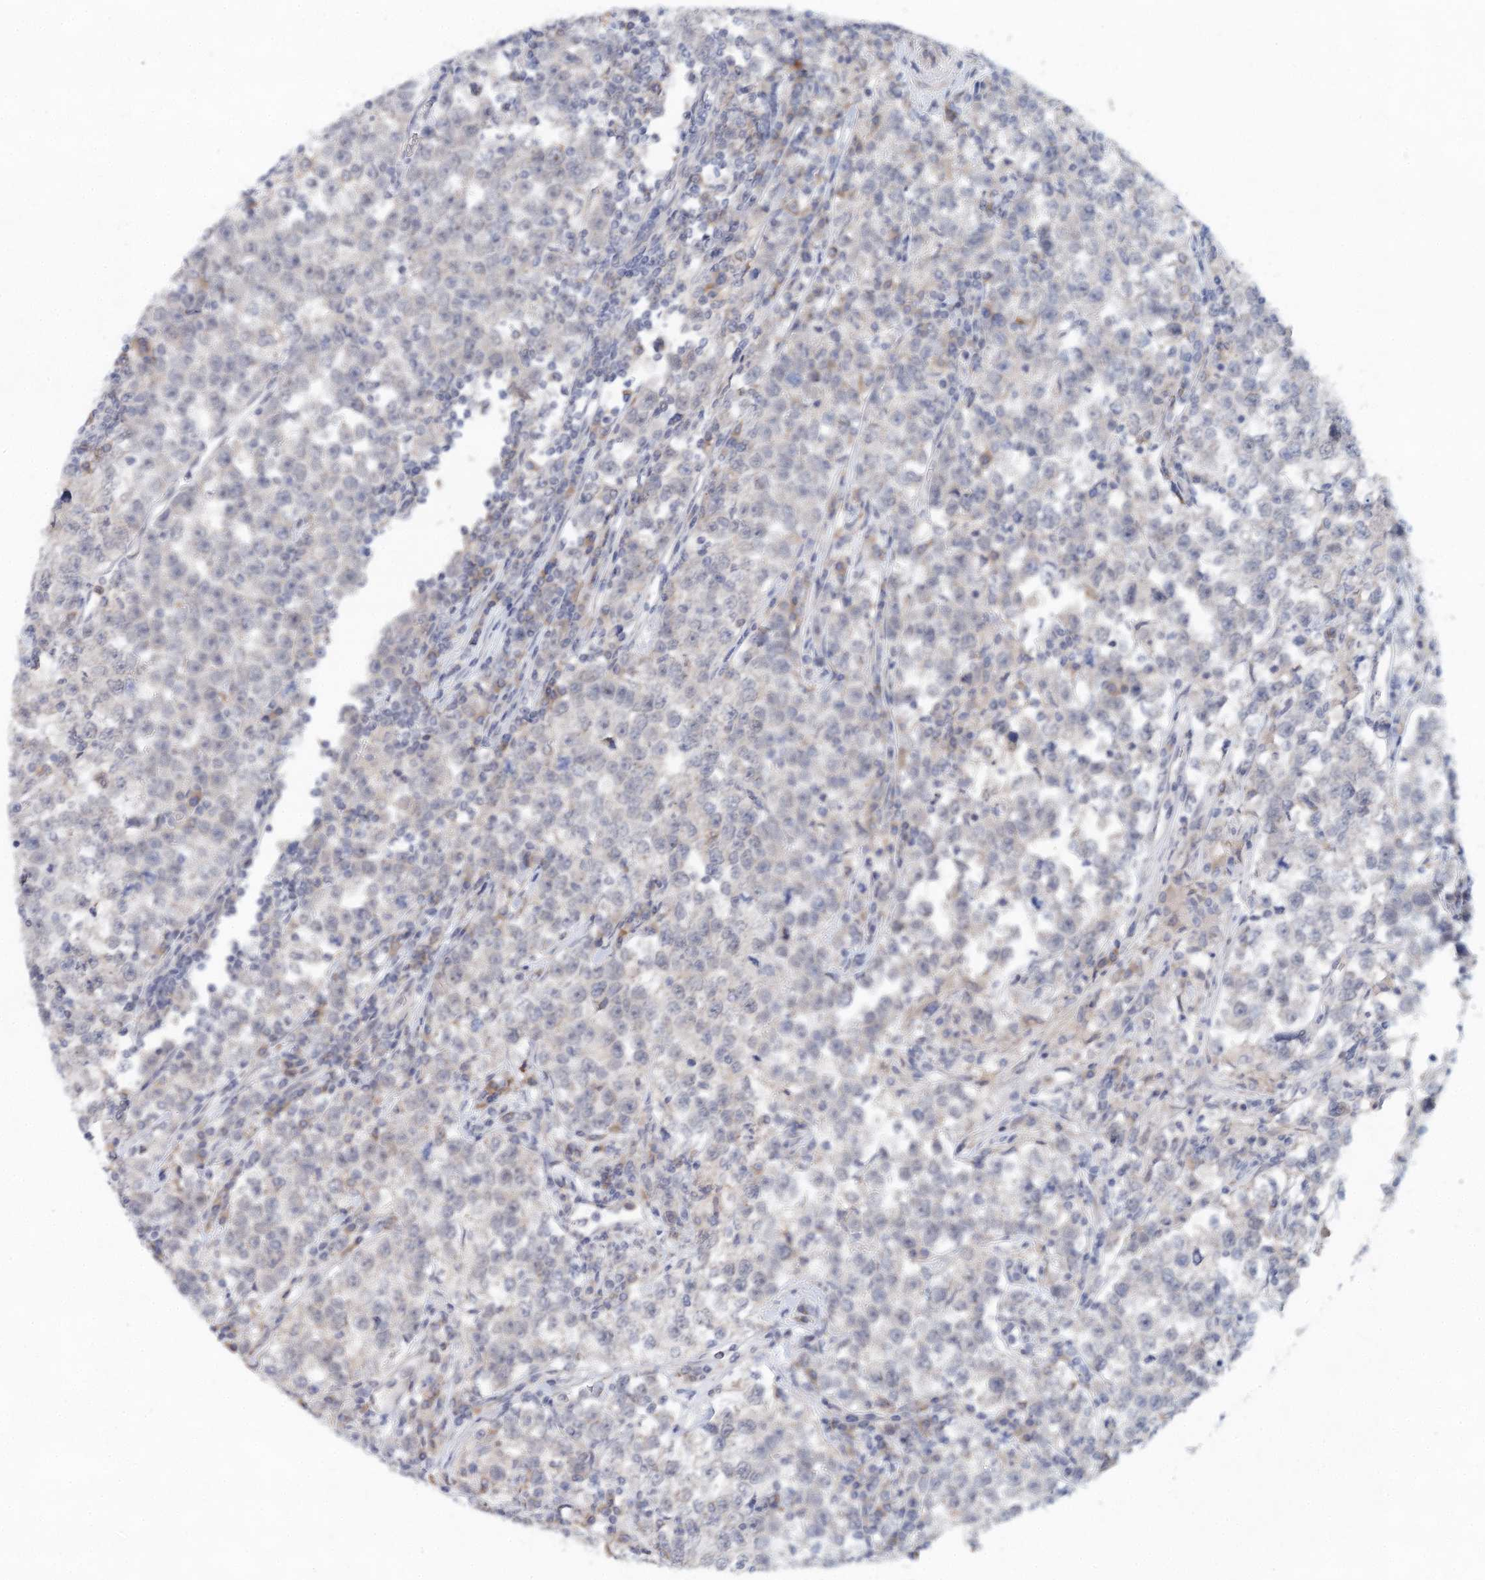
{"staining": {"intensity": "negative", "quantity": "none", "location": "none"}, "tissue": "testis cancer", "cell_type": "Tumor cells", "image_type": "cancer", "snomed": [{"axis": "morphology", "description": "Normal tissue, NOS"}, {"axis": "morphology", "description": "Seminoma, NOS"}, {"axis": "topography", "description": "Testis"}], "caption": "Protein analysis of testis cancer exhibits no significant staining in tumor cells.", "gene": "BLTP1", "patient": {"sex": "male", "age": 43}}